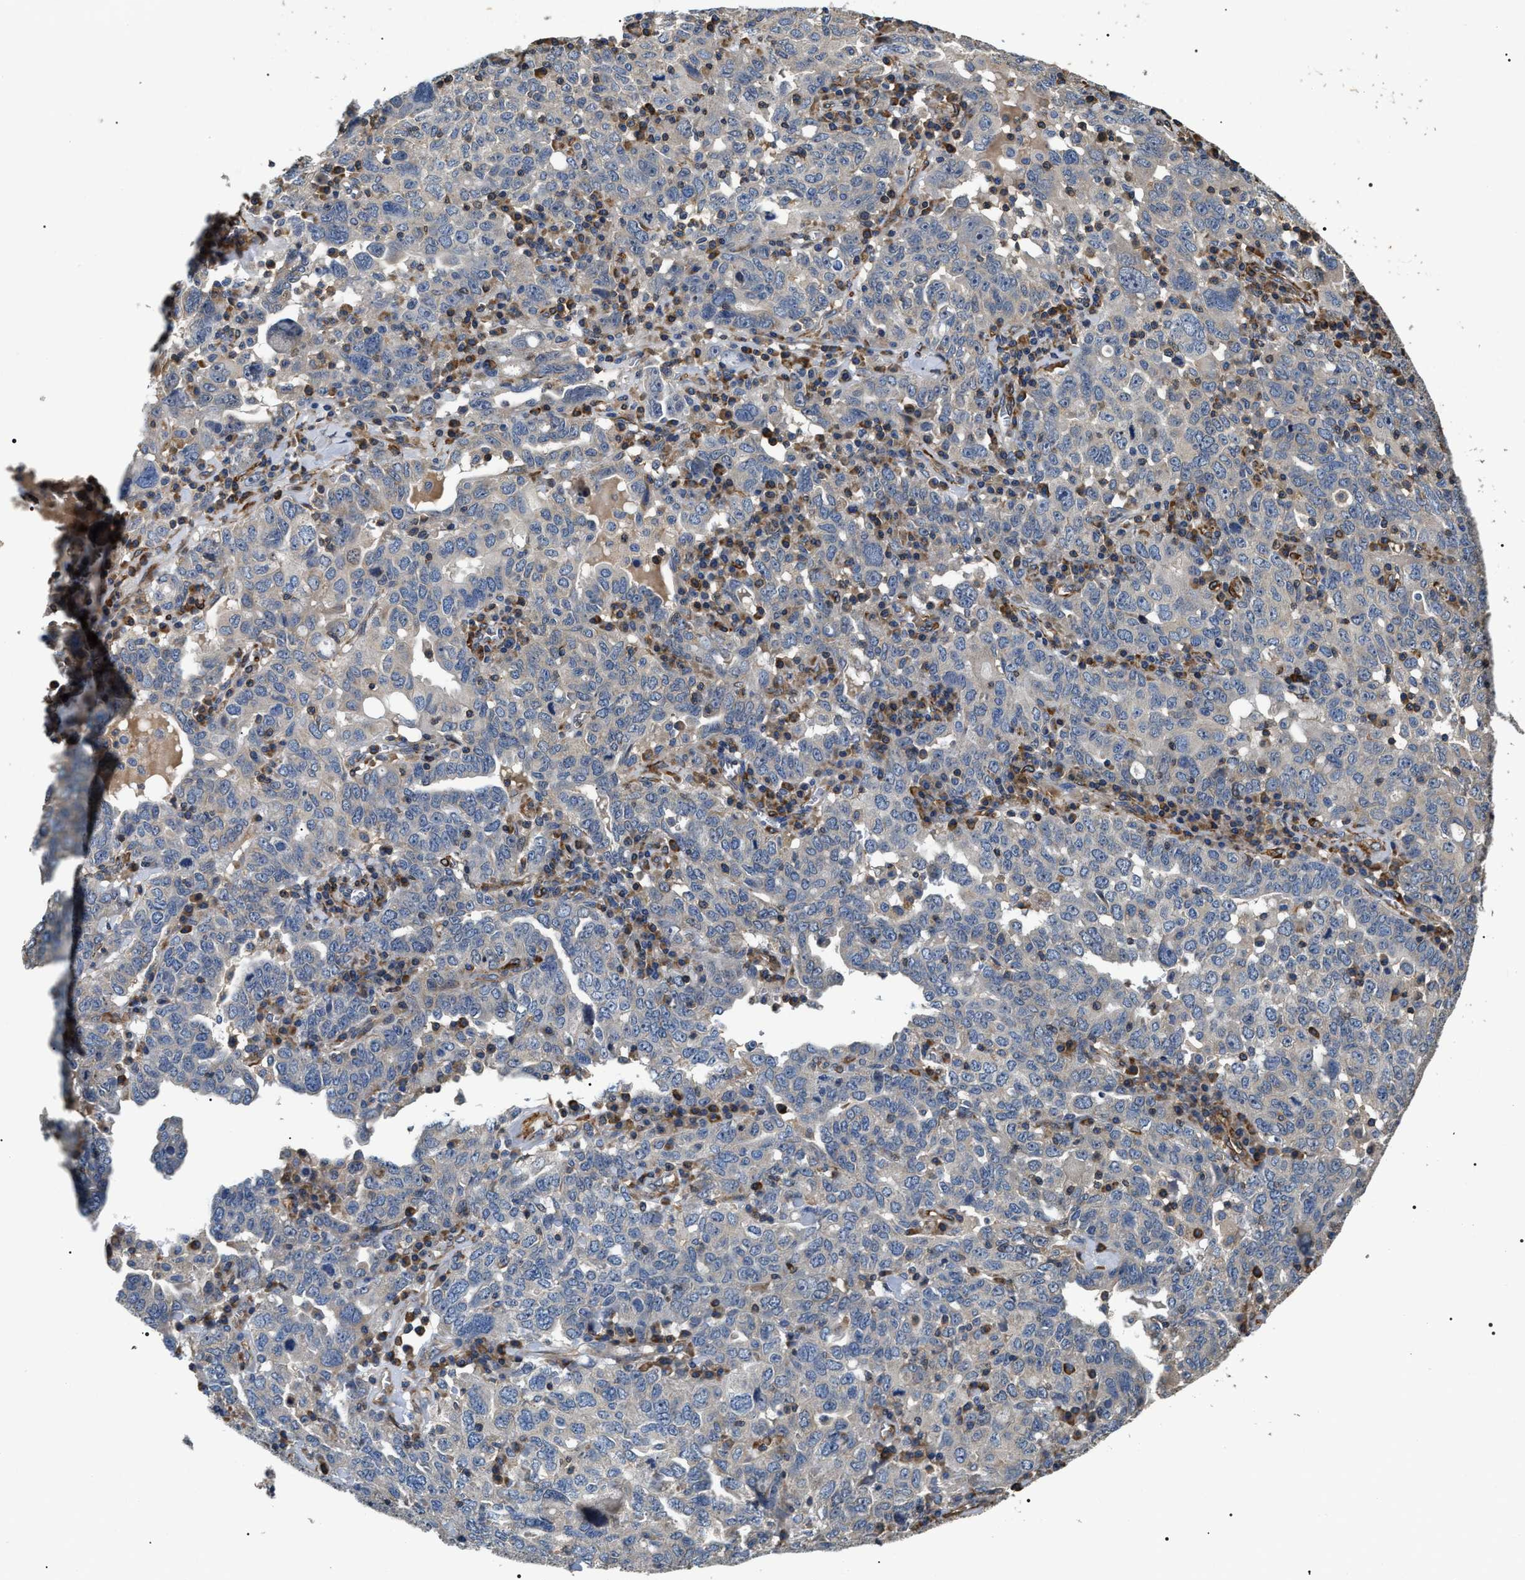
{"staining": {"intensity": "negative", "quantity": "none", "location": "none"}, "tissue": "ovarian cancer", "cell_type": "Tumor cells", "image_type": "cancer", "snomed": [{"axis": "morphology", "description": "Carcinoma, endometroid"}, {"axis": "topography", "description": "Ovary"}], "caption": "IHC of human endometroid carcinoma (ovarian) reveals no positivity in tumor cells.", "gene": "ZC3HAV1L", "patient": {"sex": "female", "age": 62}}